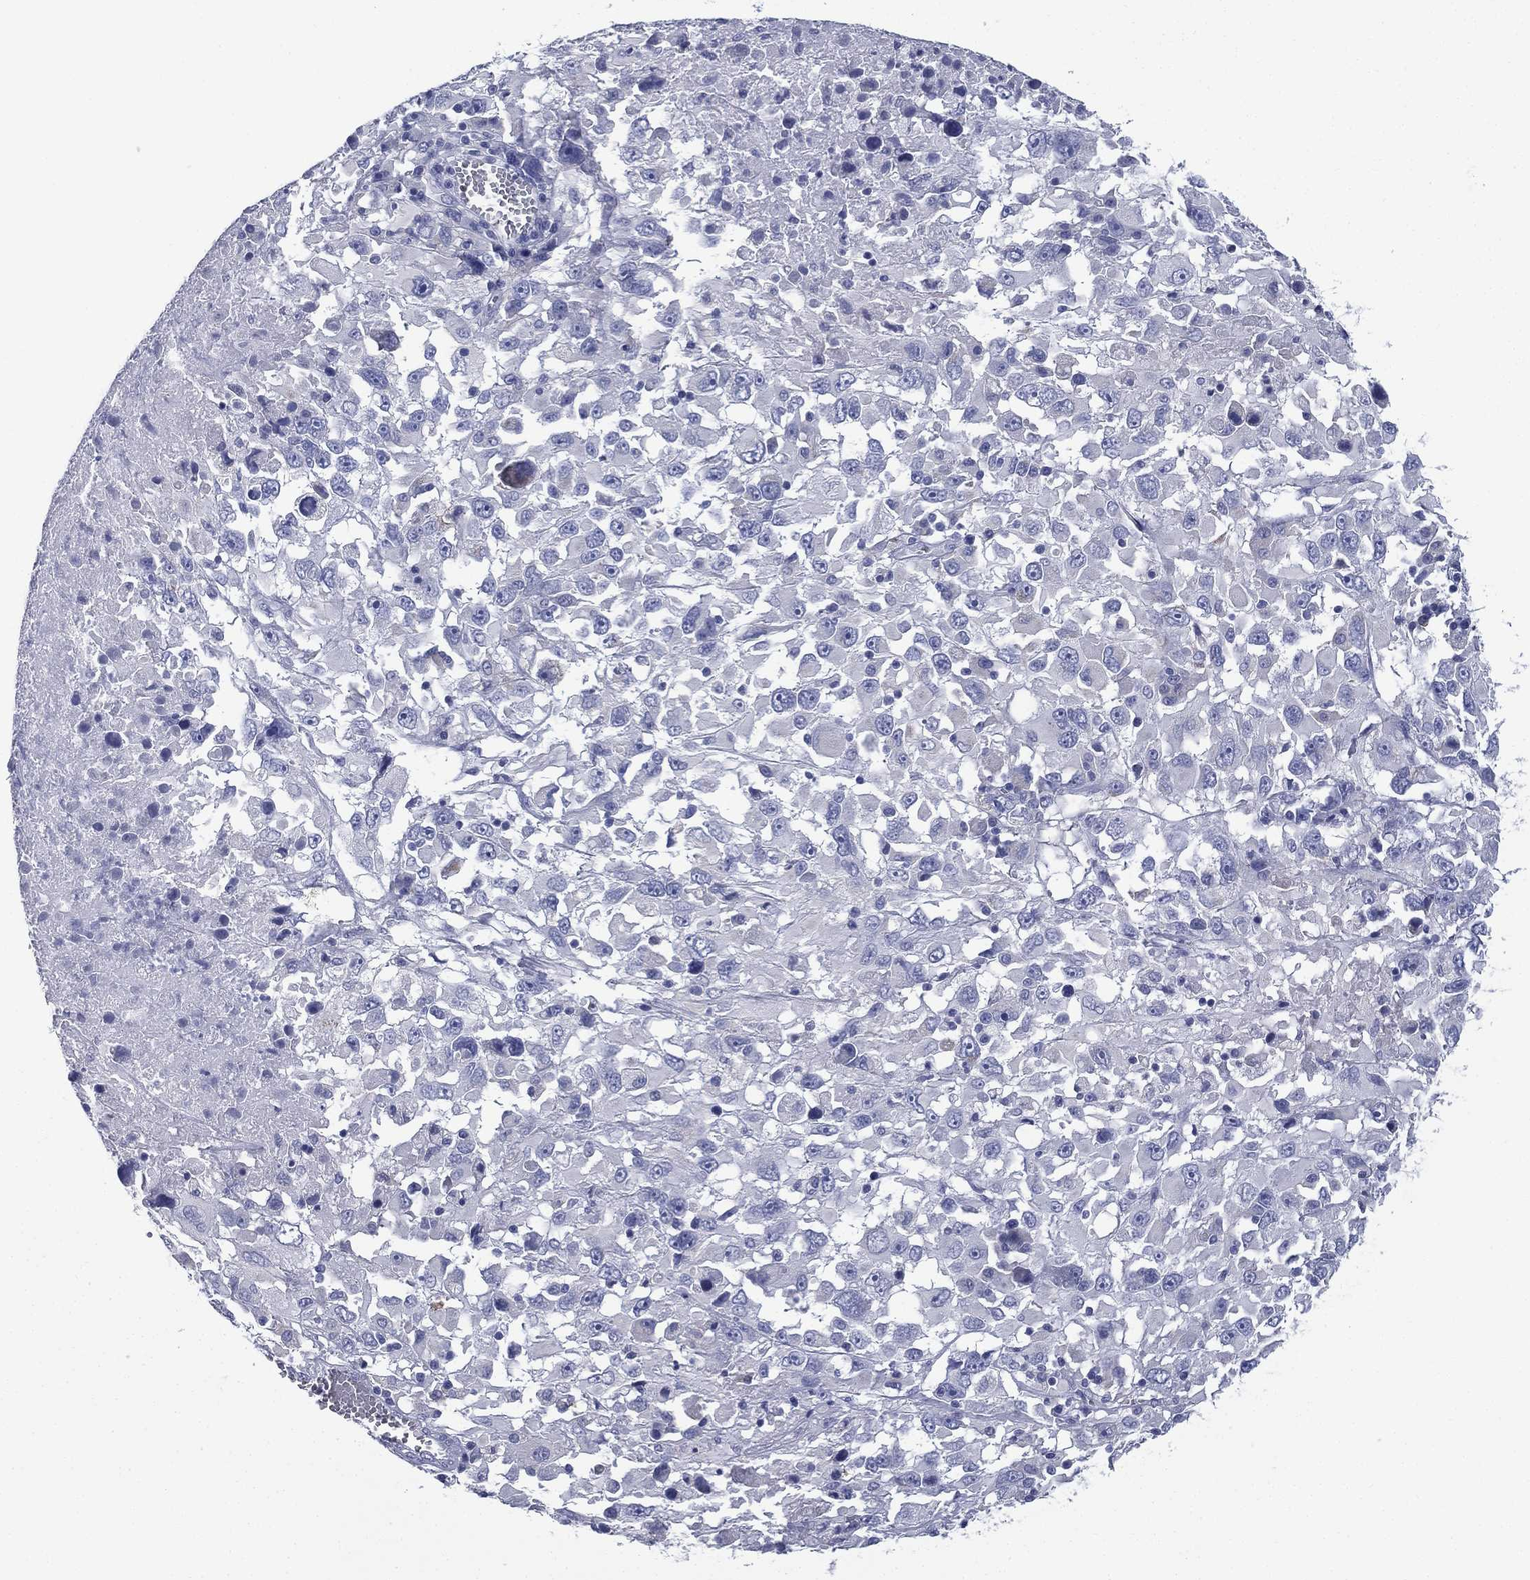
{"staining": {"intensity": "negative", "quantity": "none", "location": "none"}, "tissue": "melanoma", "cell_type": "Tumor cells", "image_type": "cancer", "snomed": [{"axis": "morphology", "description": "Malignant melanoma, Metastatic site"}, {"axis": "topography", "description": "Soft tissue"}], "caption": "DAB (3,3'-diaminobenzidine) immunohistochemical staining of malignant melanoma (metastatic site) demonstrates no significant staining in tumor cells.", "gene": "FCER2", "patient": {"sex": "male", "age": 50}}